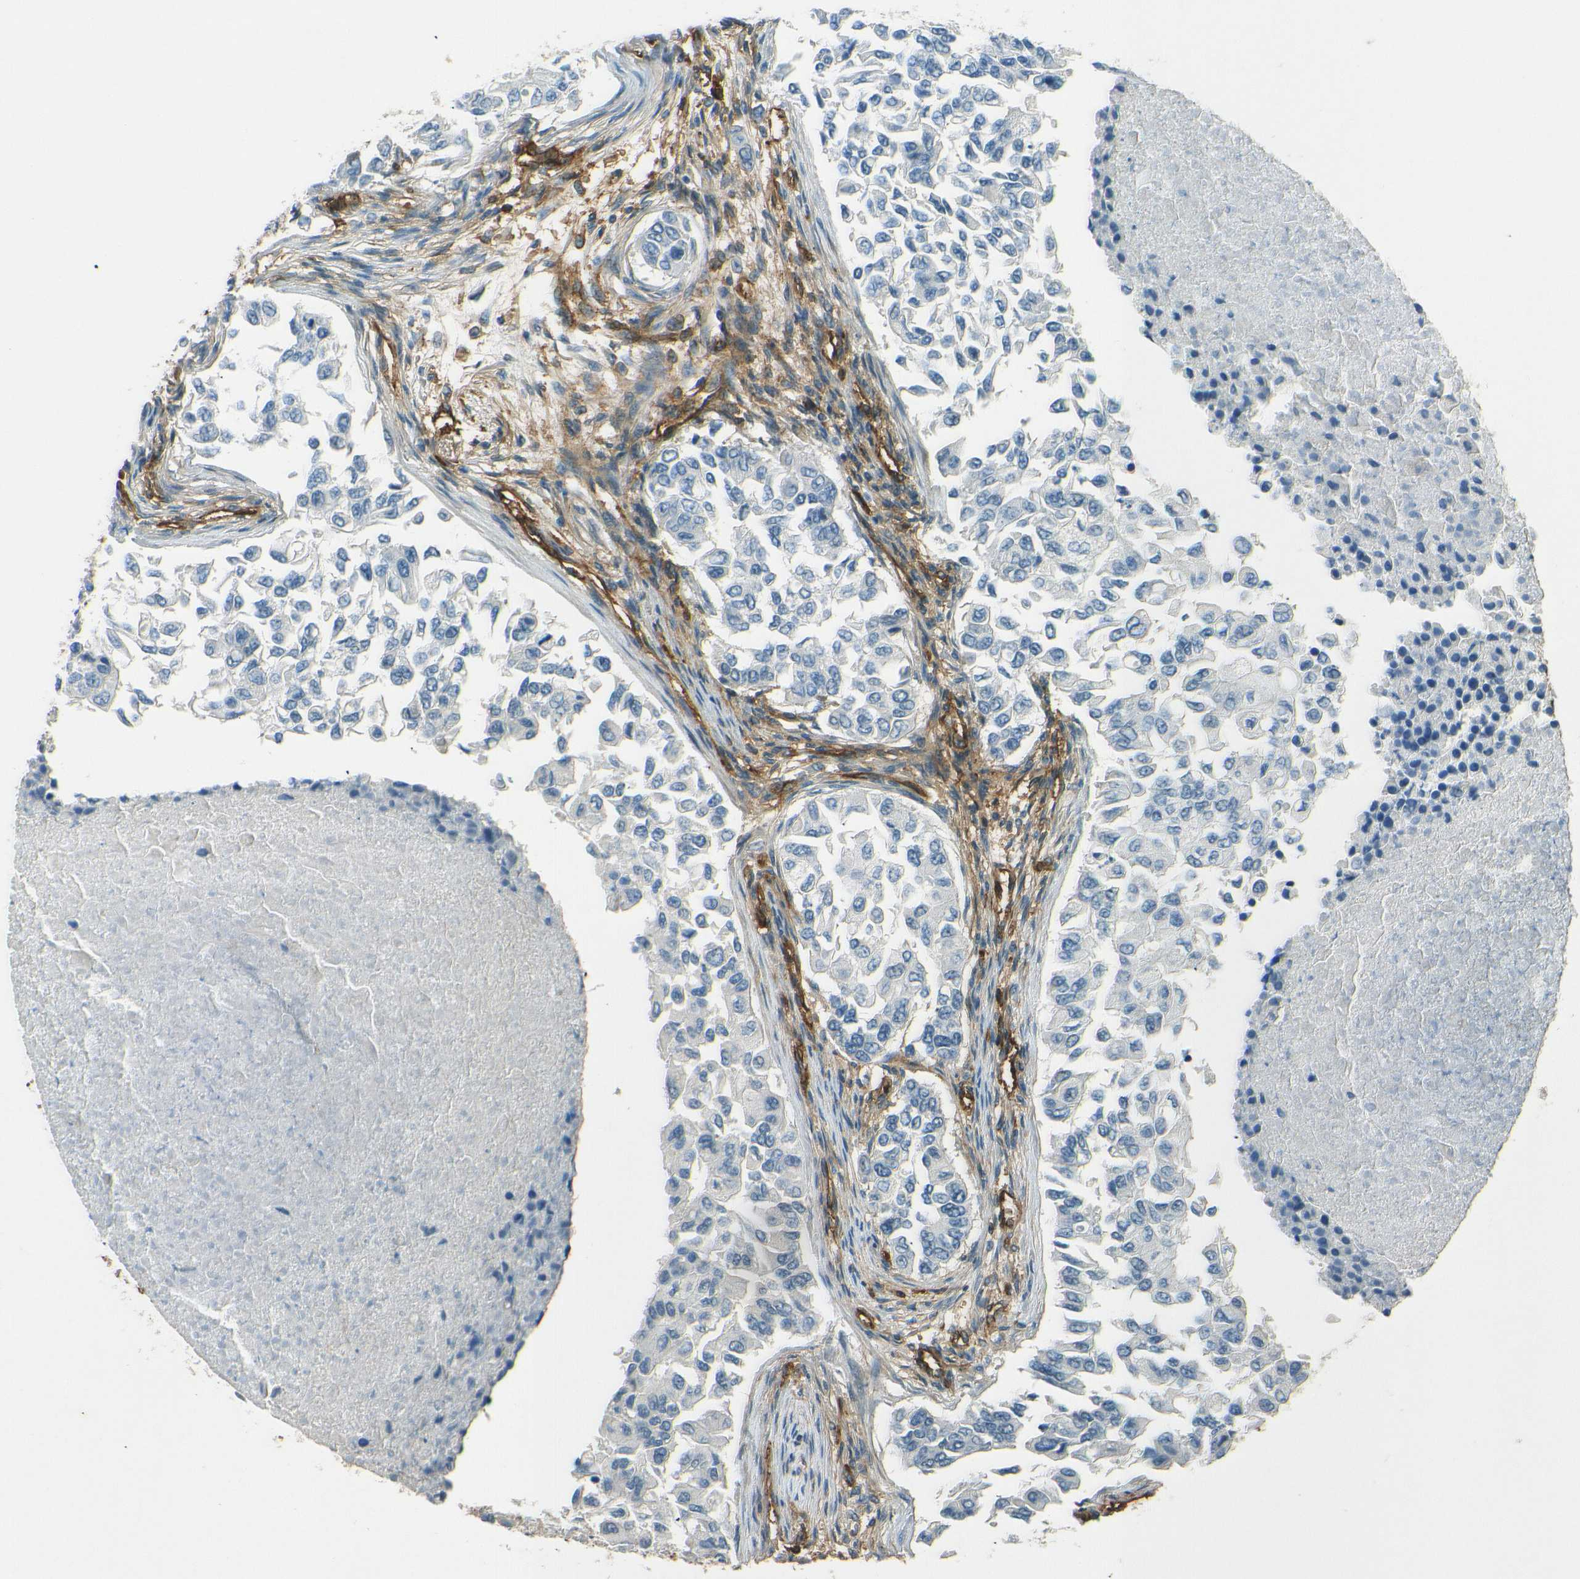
{"staining": {"intensity": "negative", "quantity": "none", "location": "none"}, "tissue": "breast cancer", "cell_type": "Tumor cells", "image_type": "cancer", "snomed": [{"axis": "morphology", "description": "Normal tissue, NOS"}, {"axis": "morphology", "description": "Duct carcinoma"}, {"axis": "topography", "description": "Breast"}], "caption": "Protein analysis of intraductal carcinoma (breast) displays no significant positivity in tumor cells. Nuclei are stained in blue.", "gene": "ENTPD1", "patient": {"sex": "female", "age": 49}}